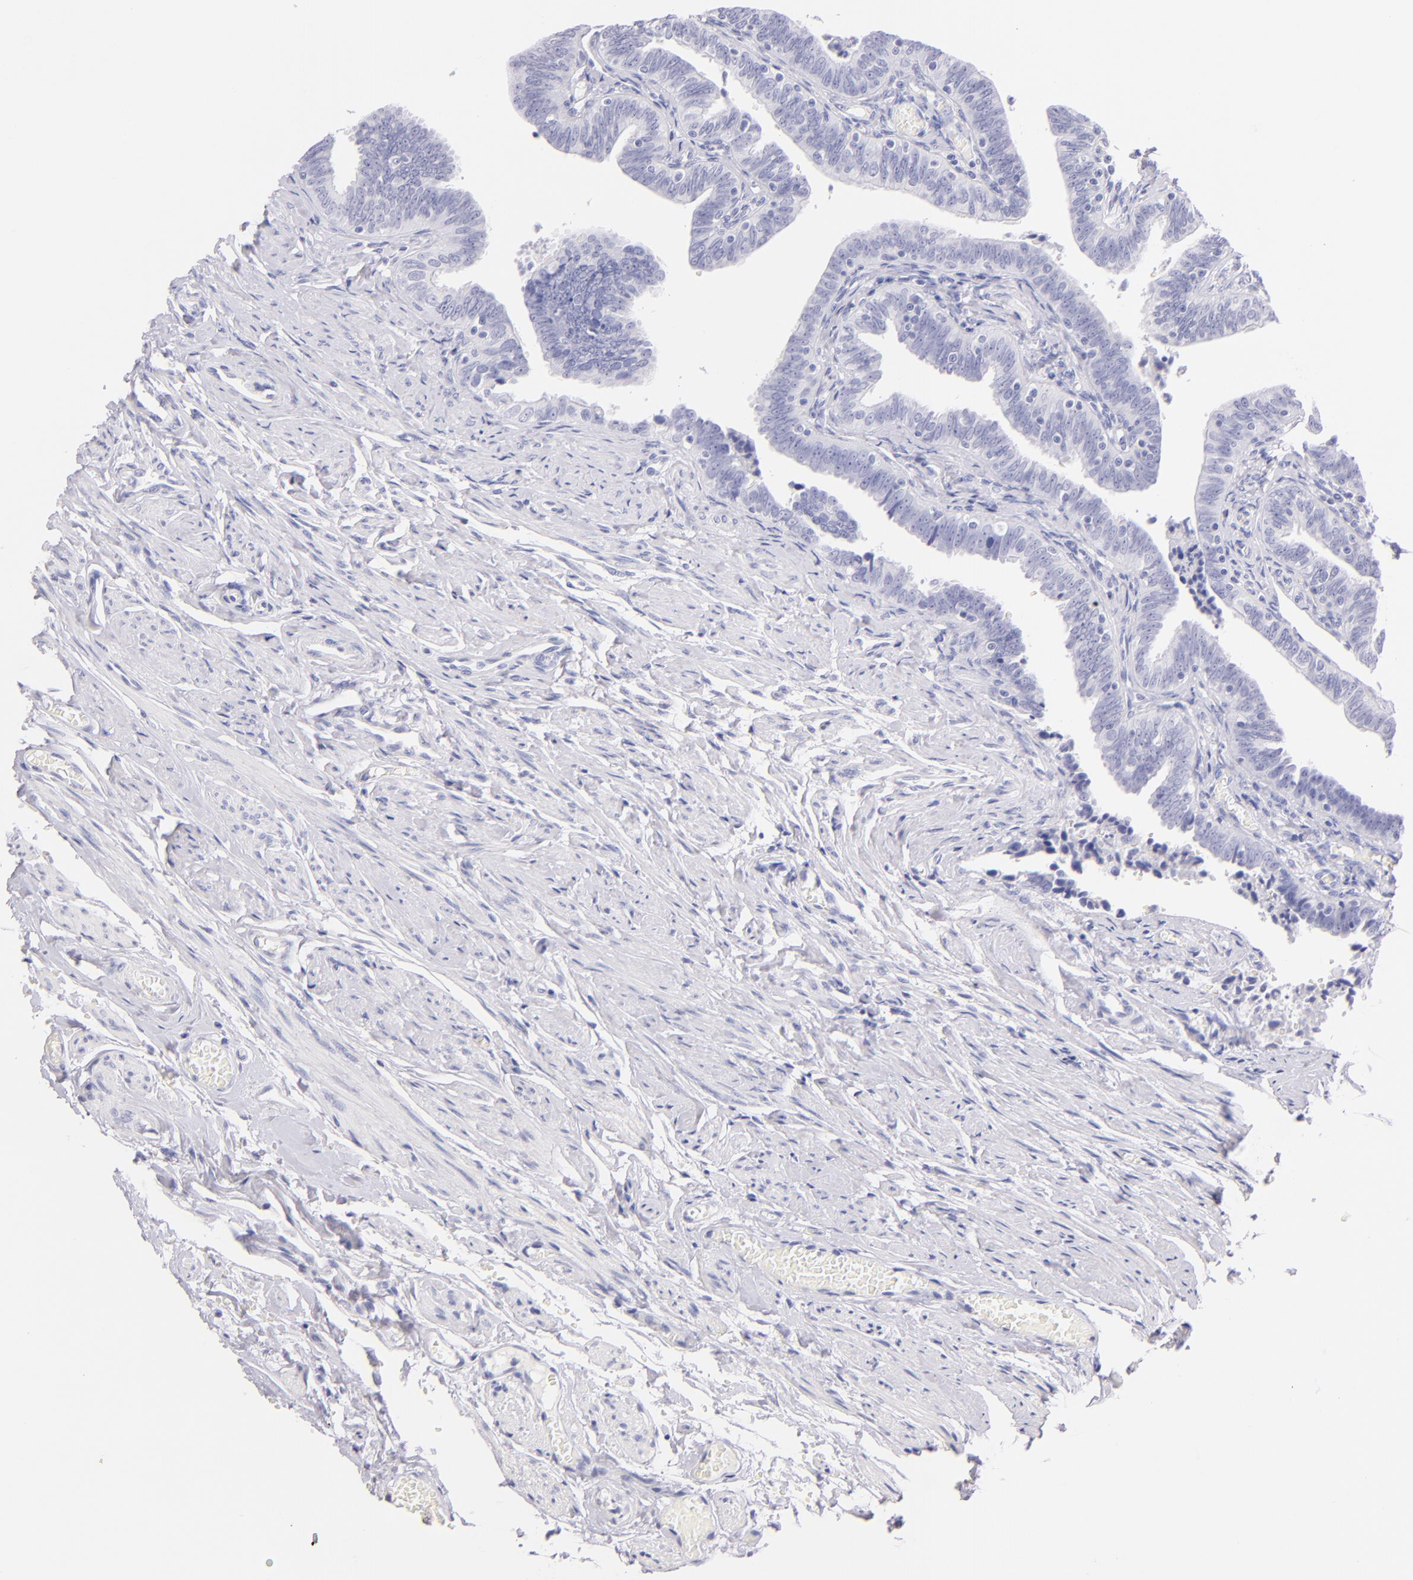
{"staining": {"intensity": "negative", "quantity": "none", "location": "none"}, "tissue": "fallopian tube", "cell_type": "Glandular cells", "image_type": "normal", "snomed": [{"axis": "morphology", "description": "Normal tissue, NOS"}, {"axis": "topography", "description": "Fallopian tube"}, {"axis": "topography", "description": "Ovary"}], "caption": "This is an immunohistochemistry histopathology image of normal human fallopian tube. There is no positivity in glandular cells.", "gene": "SDC1", "patient": {"sex": "female", "age": 69}}